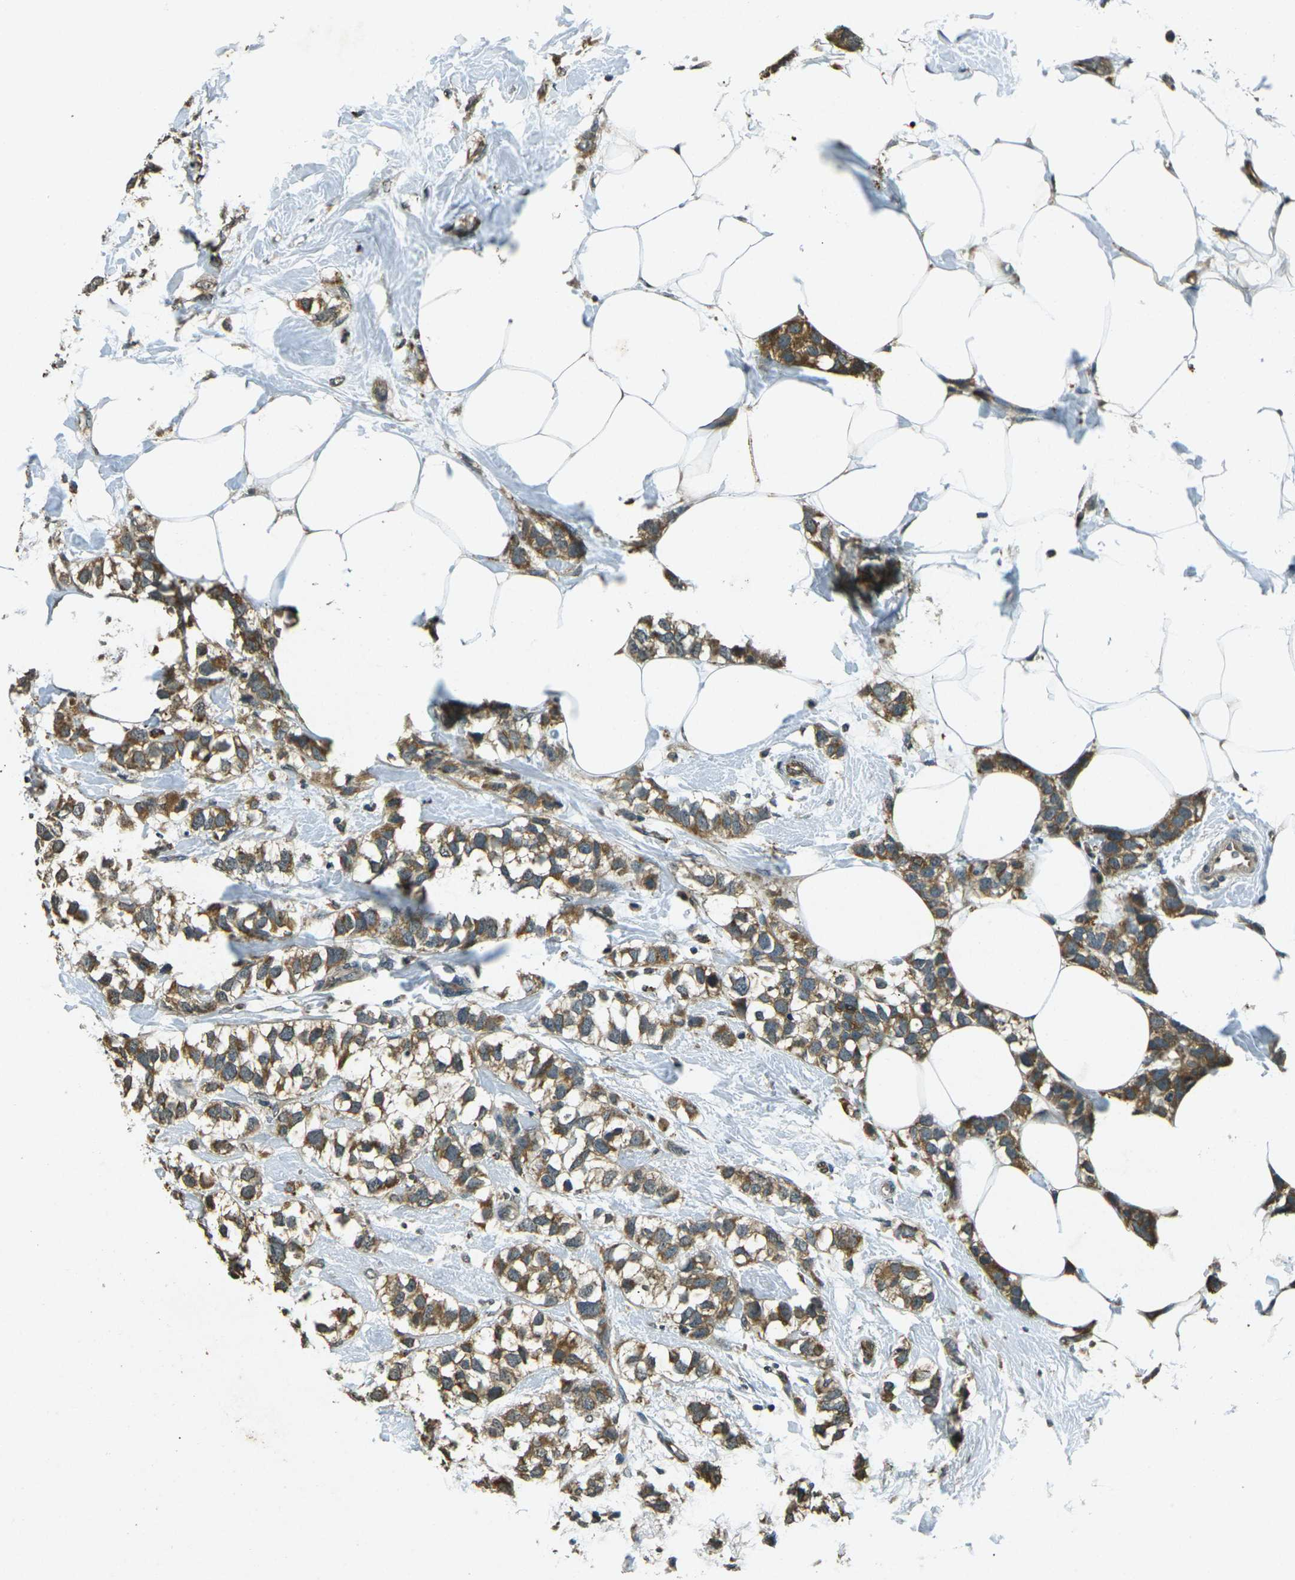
{"staining": {"intensity": "moderate", "quantity": ">75%", "location": "cytoplasmic/membranous"}, "tissue": "breast cancer", "cell_type": "Tumor cells", "image_type": "cancer", "snomed": [{"axis": "morphology", "description": "Normal tissue, NOS"}, {"axis": "morphology", "description": "Duct carcinoma"}, {"axis": "topography", "description": "Breast"}], "caption": "IHC micrograph of neoplastic tissue: breast cancer (invasive ductal carcinoma) stained using immunohistochemistry (IHC) demonstrates medium levels of moderate protein expression localized specifically in the cytoplasmic/membranous of tumor cells, appearing as a cytoplasmic/membranous brown color.", "gene": "PDE2A", "patient": {"sex": "female", "age": 50}}